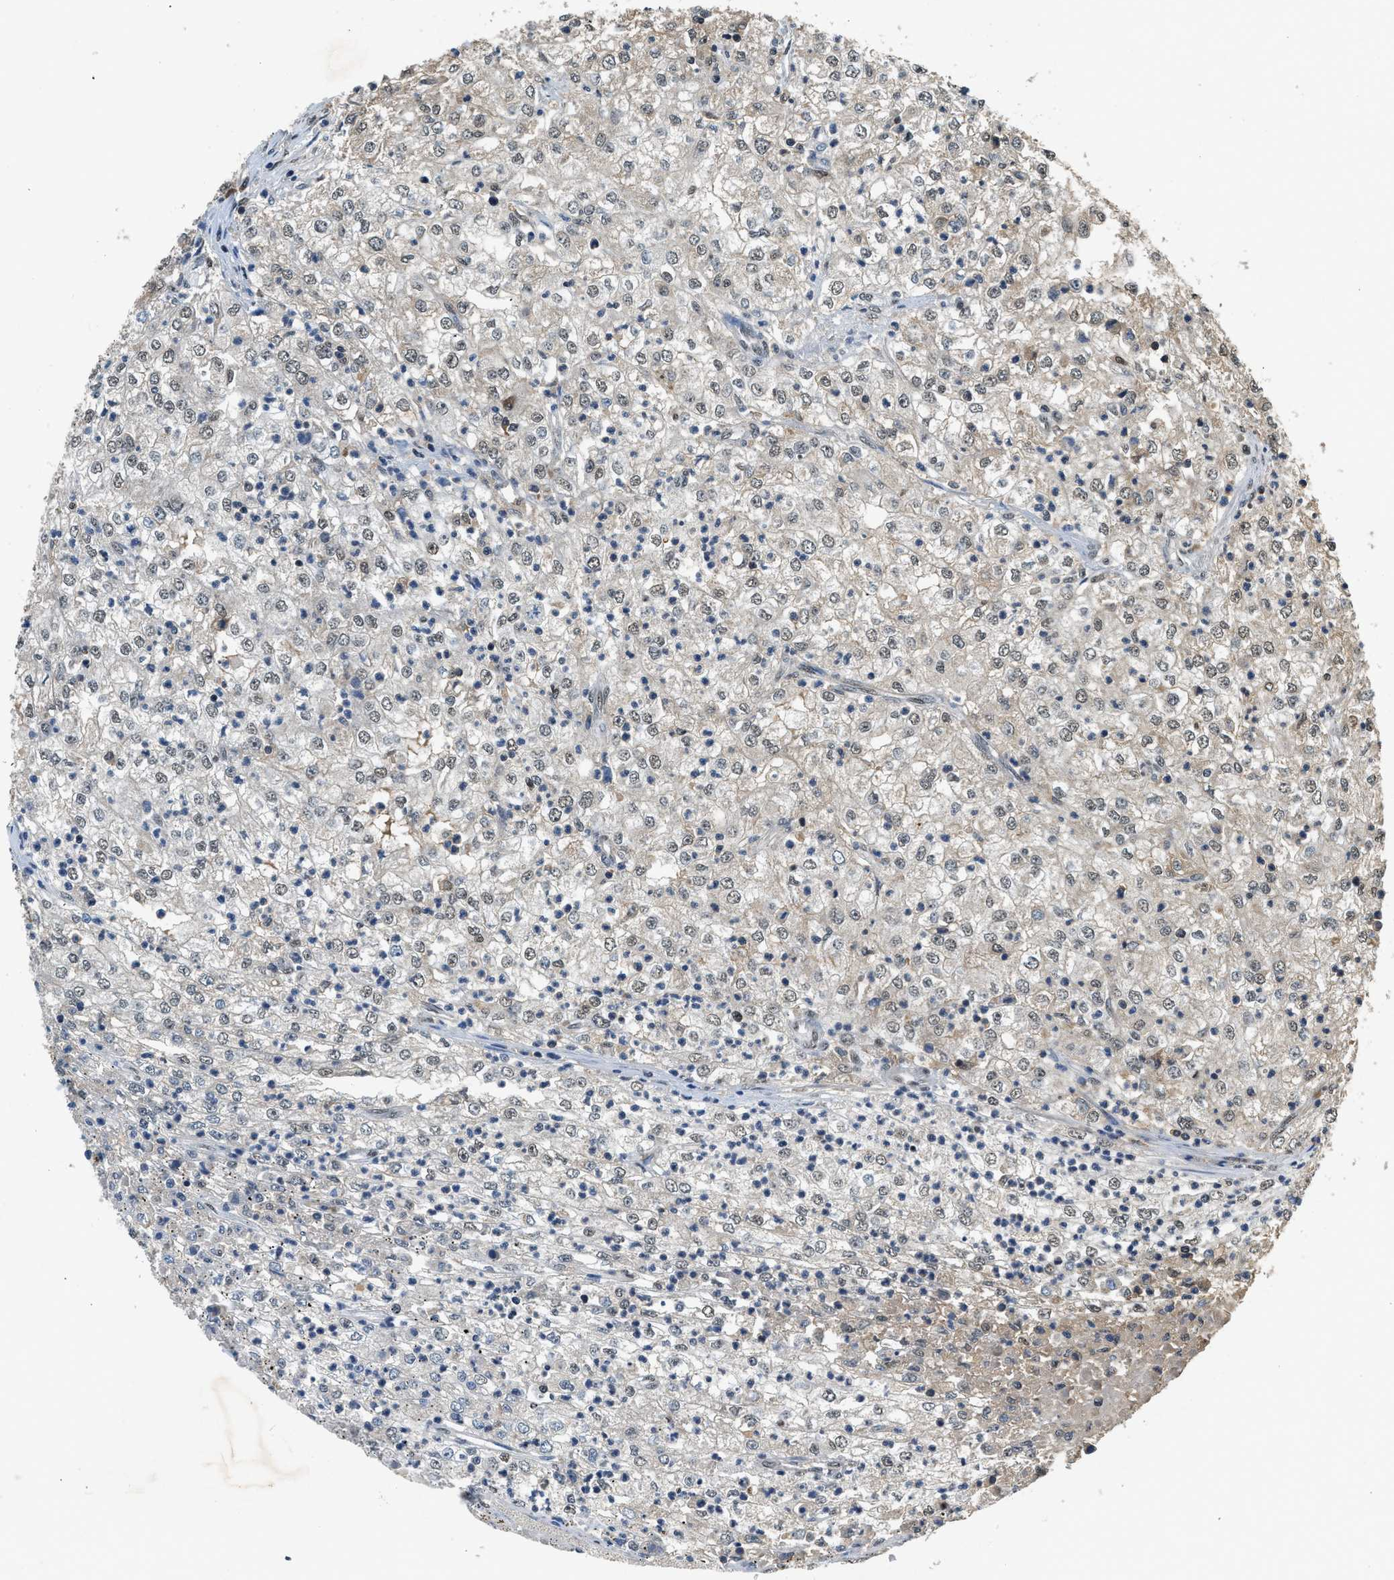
{"staining": {"intensity": "weak", "quantity": "25%-75%", "location": "nuclear"}, "tissue": "renal cancer", "cell_type": "Tumor cells", "image_type": "cancer", "snomed": [{"axis": "morphology", "description": "Adenocarcinoma, NOS"}, {"axis": "topography", "description": "Kidney"}], "caption": "Immunohistochemical staining of renal adenocarcinoma reveals weak nuclear protein expression in about 25%-75% of tumor cells.", "gene": "SLC15A4", "patient": {"sex": "female", "age": 54}}